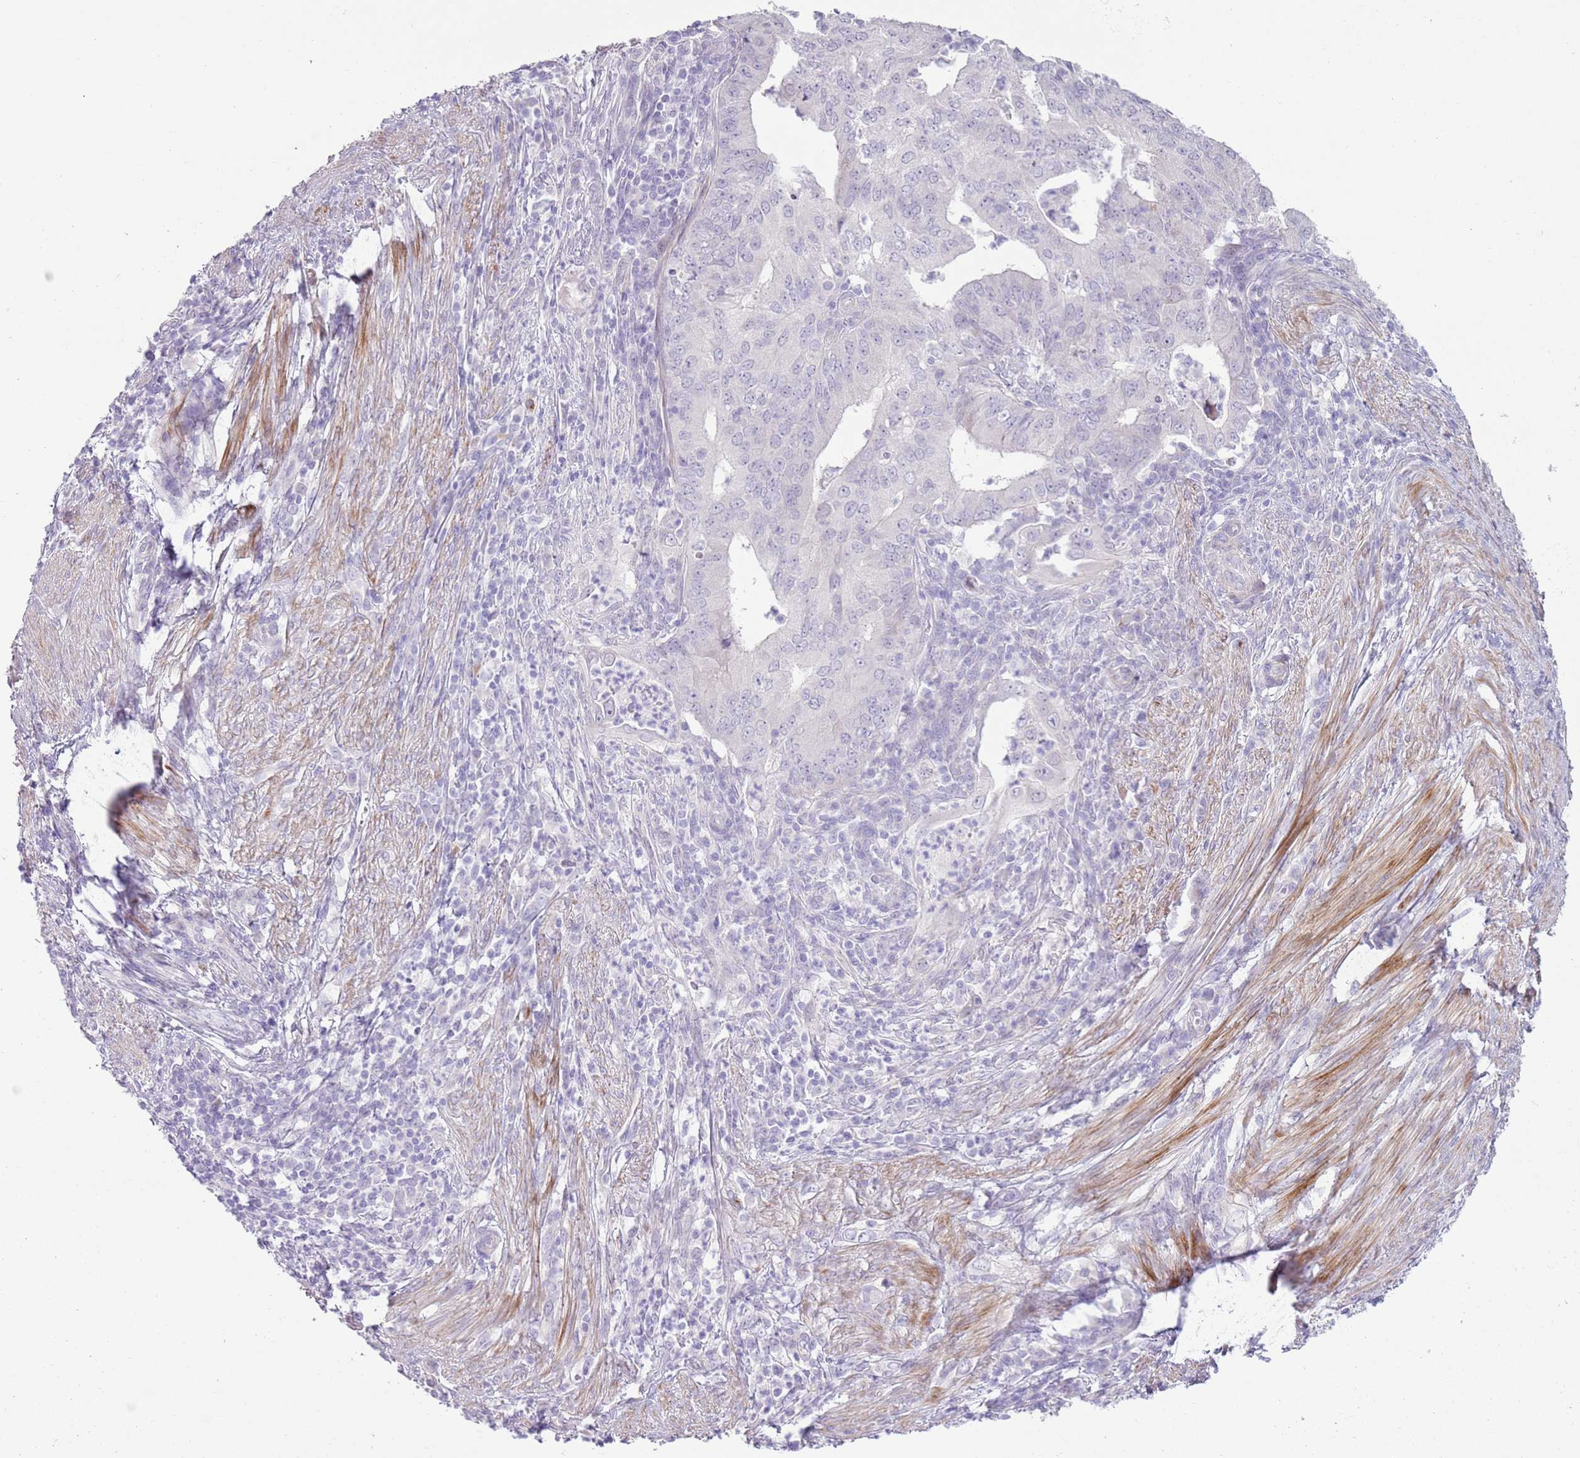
{"staining": {"intensity": "negative", "quantity": "none", "location": "none"}, "tissue": "endometrial cancer", "cell_type": "Tumor cells", "image_type": "cancer", "snomed": [{"axis": "morphology", "description": "Adenocarcinoma, NOS"}, {"axis": "topography", "description": "Endometrium"}], "caption": "Human endometrial adenocarcinoma stained for a protein using immunohistochemistry (IHC) exhibits no staining in tumor cells.", "gene": "ZNF239", "patient": {"sex": "female", "age": 50}}